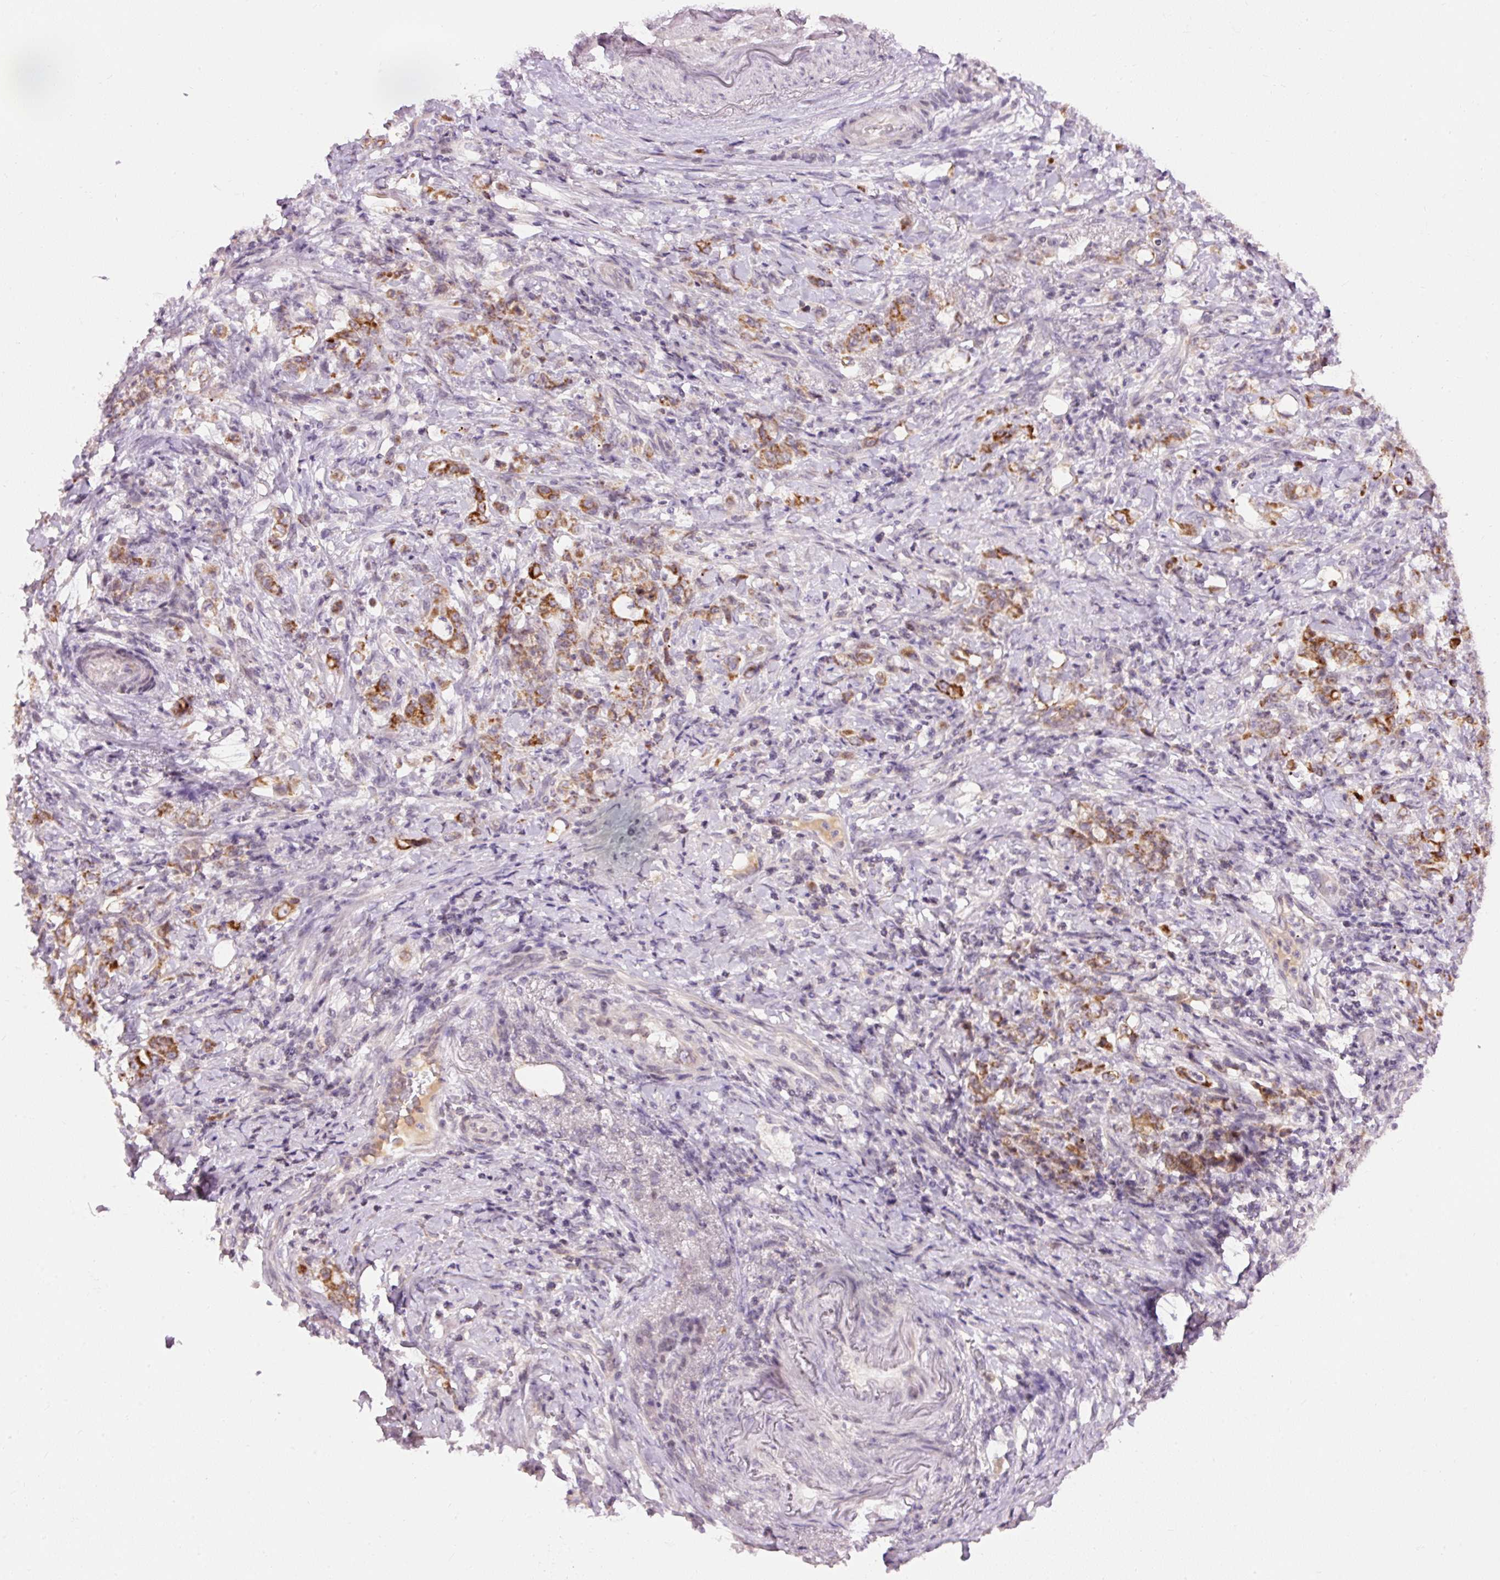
{"staining": {"intensity": "moderate", "quantity": ">75%", "location": "cytoplasmic/membranous"}, "tissue": "stomach cancer", "cell_type": "Tumor cells", "image_type": "cancer", "snomed": [{"axis": "morphology", "description": "Adenocarcinoma, NOS"}, {"axis": "topography", "description": "Stomach"}], "caption": "Immunohistochemical staining of human adenocarcinoma (stomach) displays moderate cytoplasmic/membranous protein staining in about >75% of tumor cells.", "gene": "ABHD11", "patient": {"sex": "female", "age": 79}}